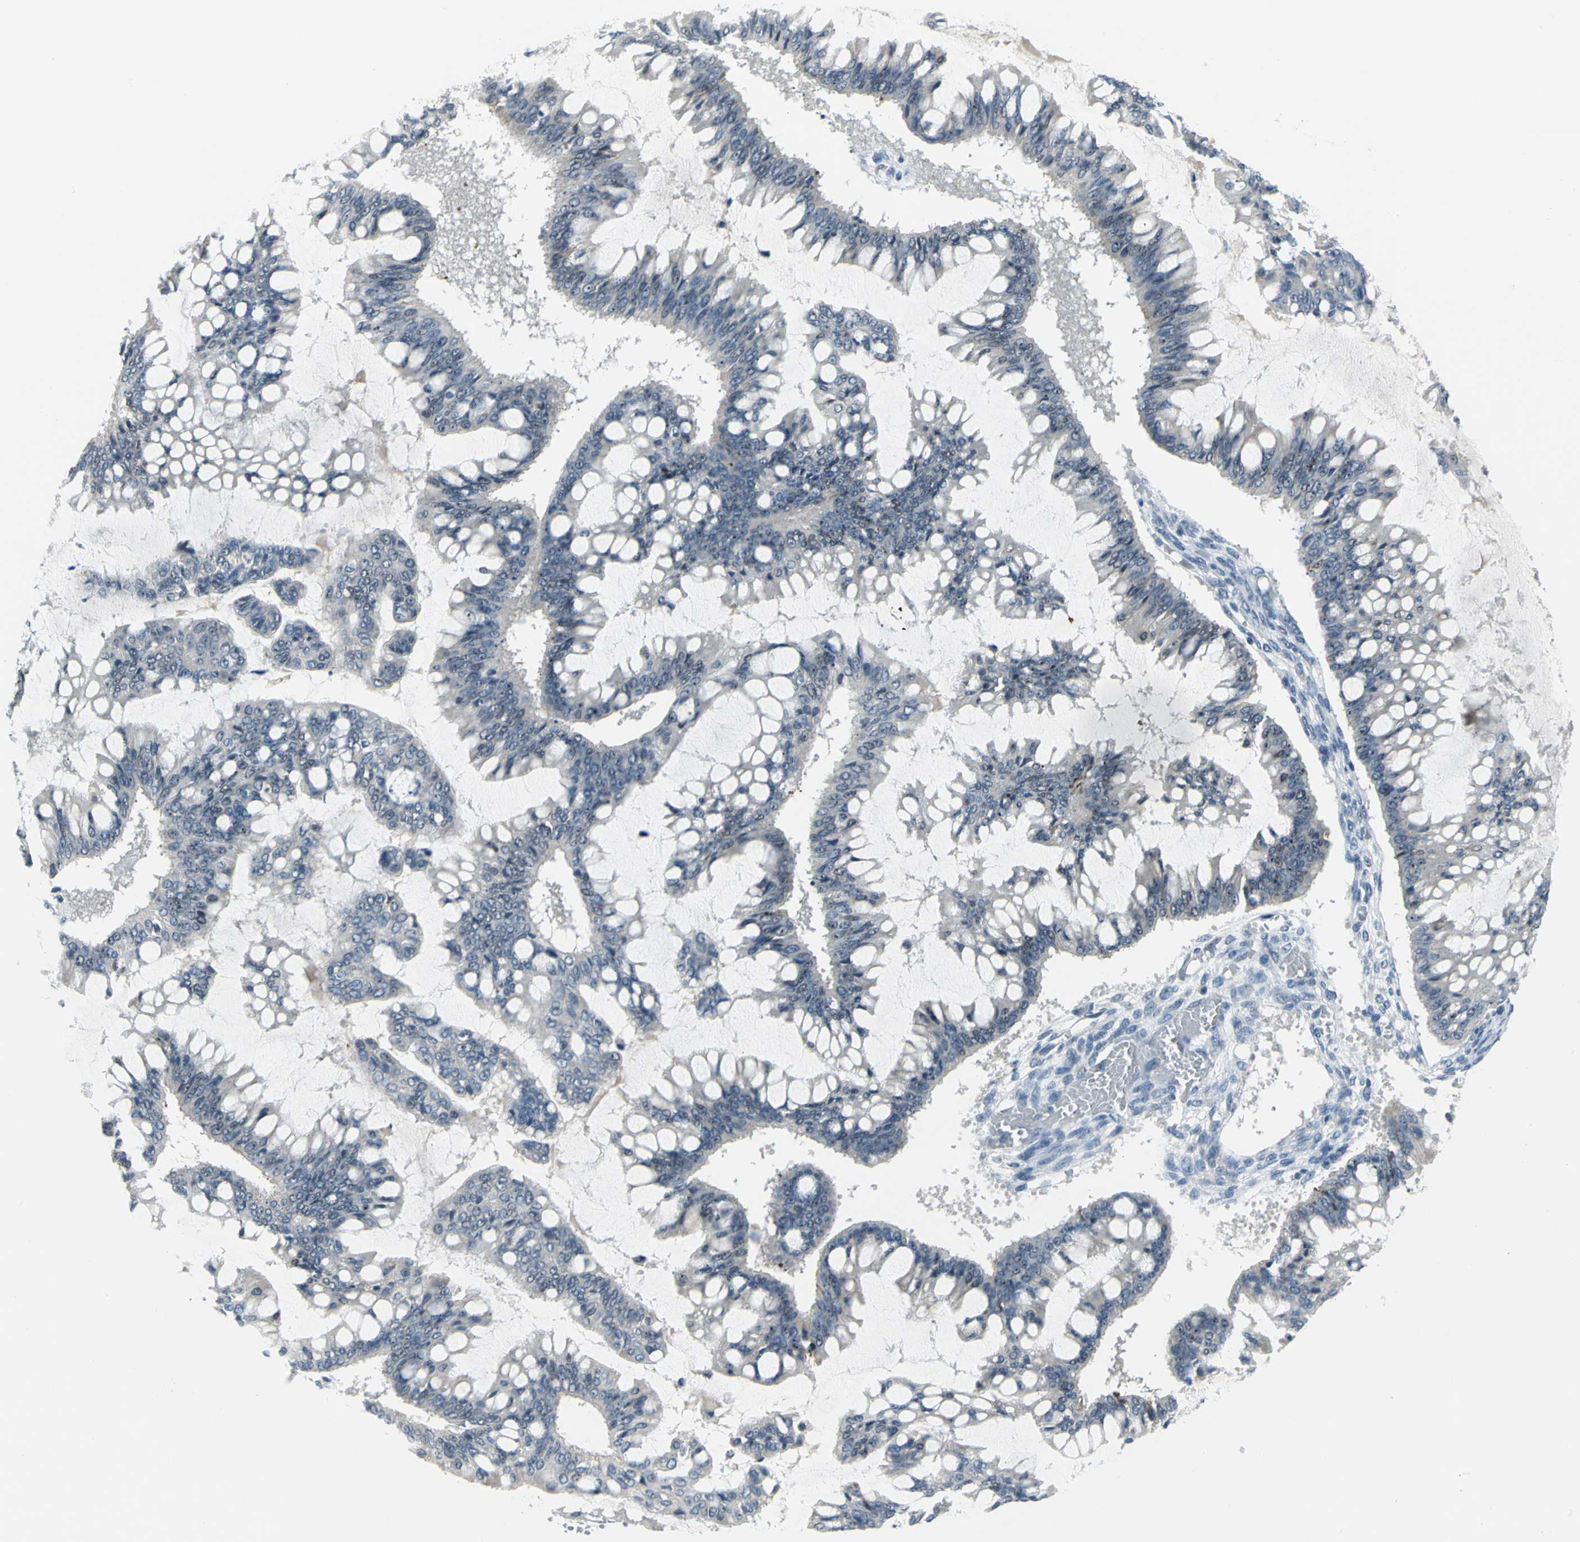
{"staining": {"intensity": "strong", "quantity": ">75%", "location": "nuclear"}, "tissue": "ovarian cancer", "cell_type": "Tumor cells", "image_type": "cancer", "snomed": [{"axis": "morphology", "description": "Cystadenocarcinoma, mucinous, NOS"}, {"axis": "topography", "description": "Ovary"}], "caption": "Immunohistochemical staining of ovarian cancer (mucinous cystadenocarcinoma) shows high levels of strong nuclear expression in about >75% of tumor cells.", "gene": "MYBBP1A", "patient": {"sex": "female", "age": 73}}